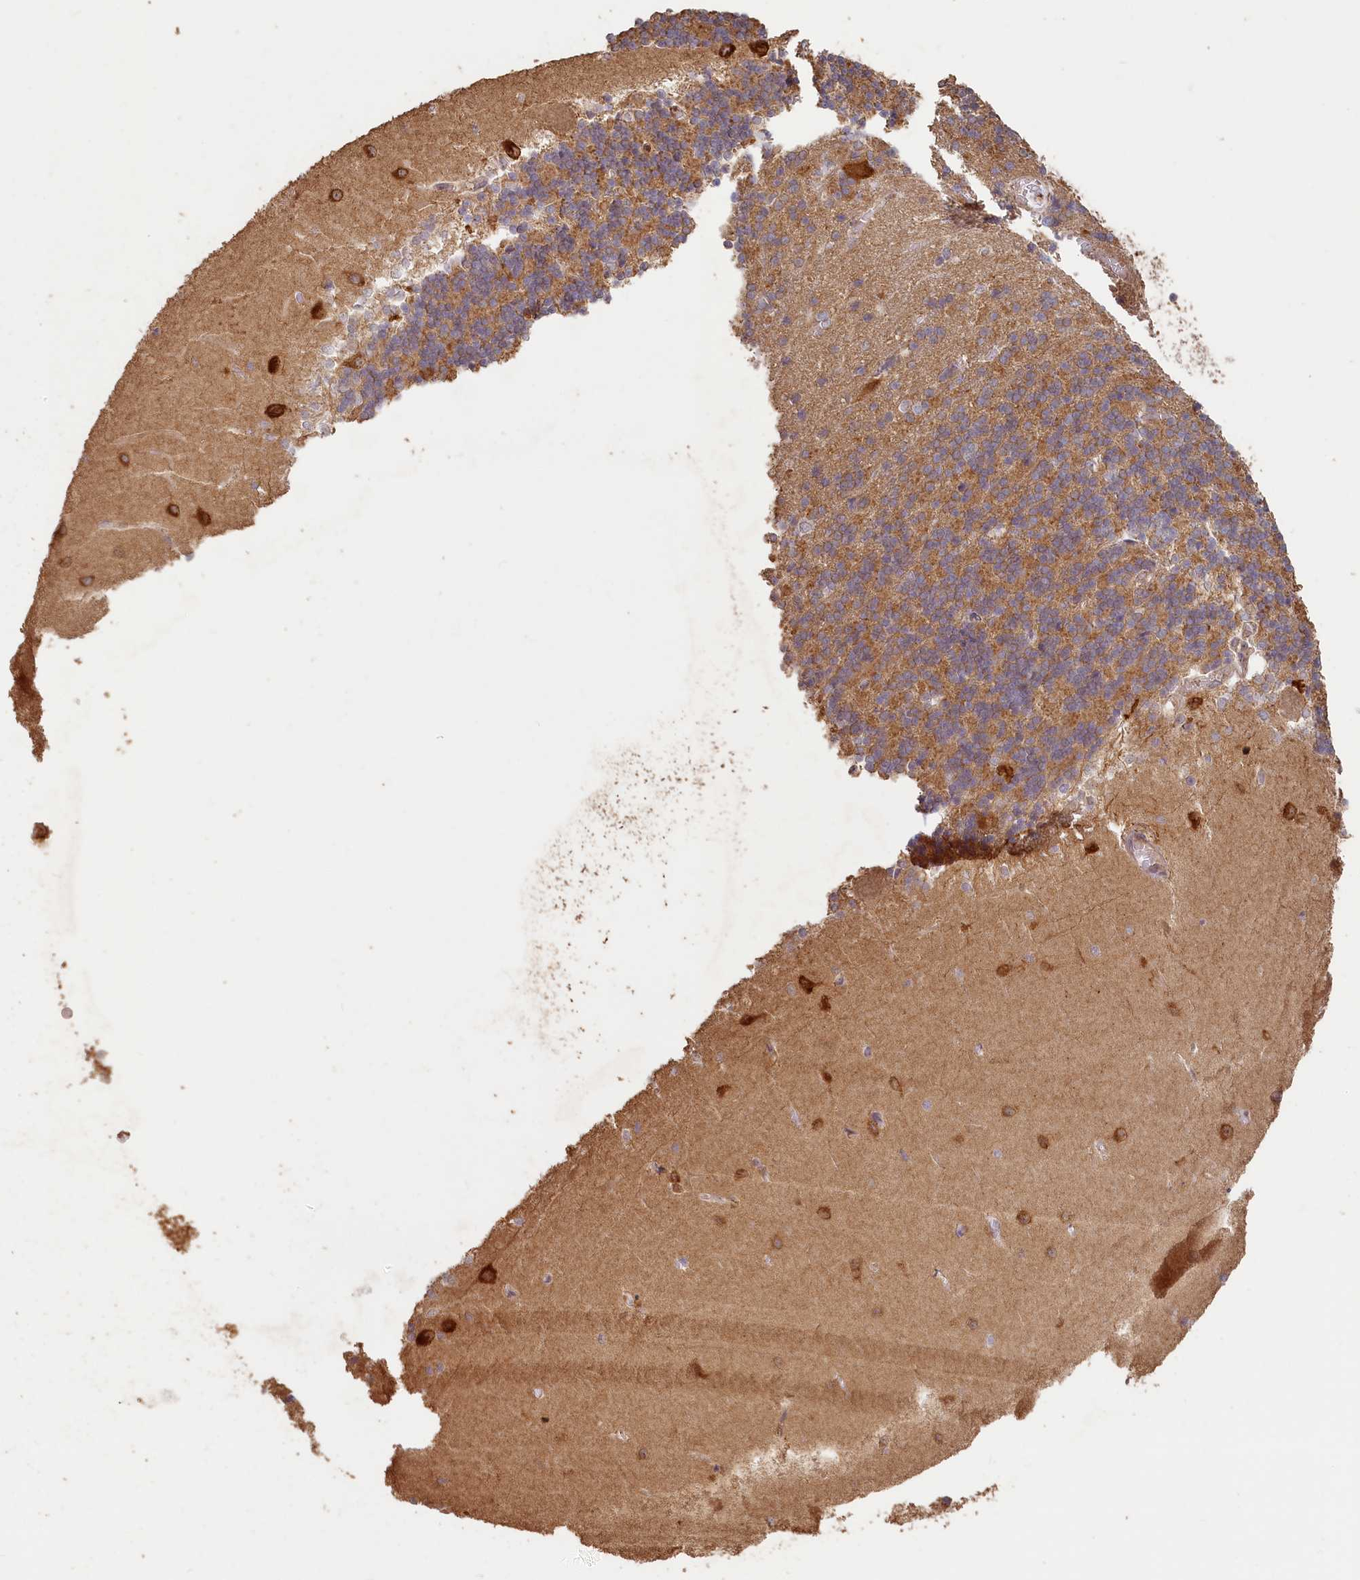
{"staining": {"intensity": "moderate", "quantity": ">75%", "location": "cytoplasmic/membranous"}, "tissue": "cerebellum", "cell_type": "Cells in granular layer", "image_type": "normal", "snomed": [{"axis": "morphology", "description": "Normal tissue, NOS"}, {"axis": "topography", "description": "Cerebellum"}], "caption": "Brown immunohistochemical staining in benign cerebellum shows moderate cytoplasmic/membranous positivity in approximately >75% of cells in granular layer.", "gene": "MADD", "patient": {"sex": "male", "age": 37}}